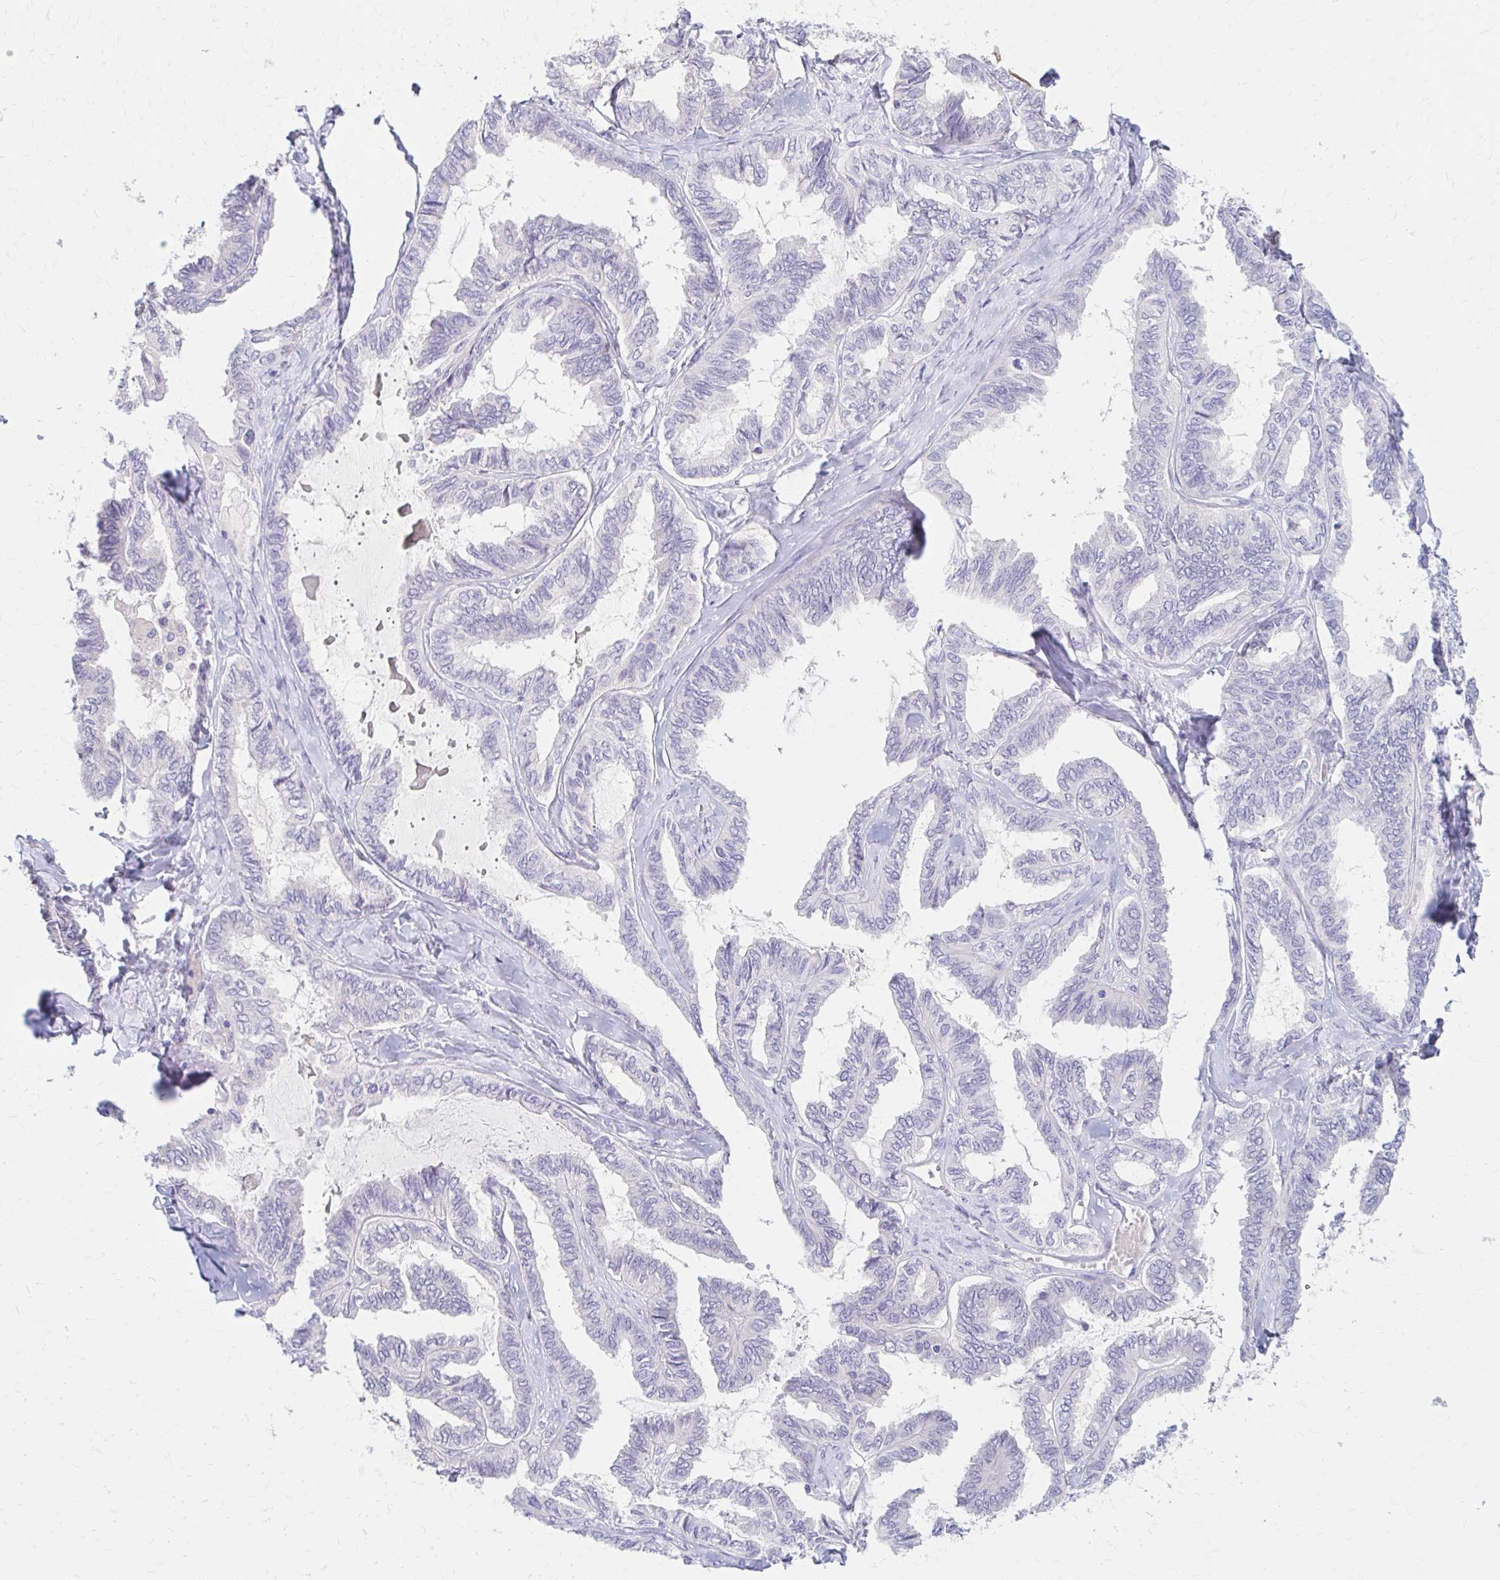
{"staining": {"intensity": "negative", "quantity": "none", "location": "none"}, "tissue": "ovarian cancer", "cell_type": "Tumor cells", "image_type": "cancer", "snomed": [{"axis": "morphology", "description": "Carcinoma, endometroid"}, {"axis": "topography", "description": "Ovary"}], "caption": "There is no significant staining in tumor cells of ovarian endometroid carcinoma.", "gene": "AZGP1", "patient": {"sex": "female", "age": 70}}